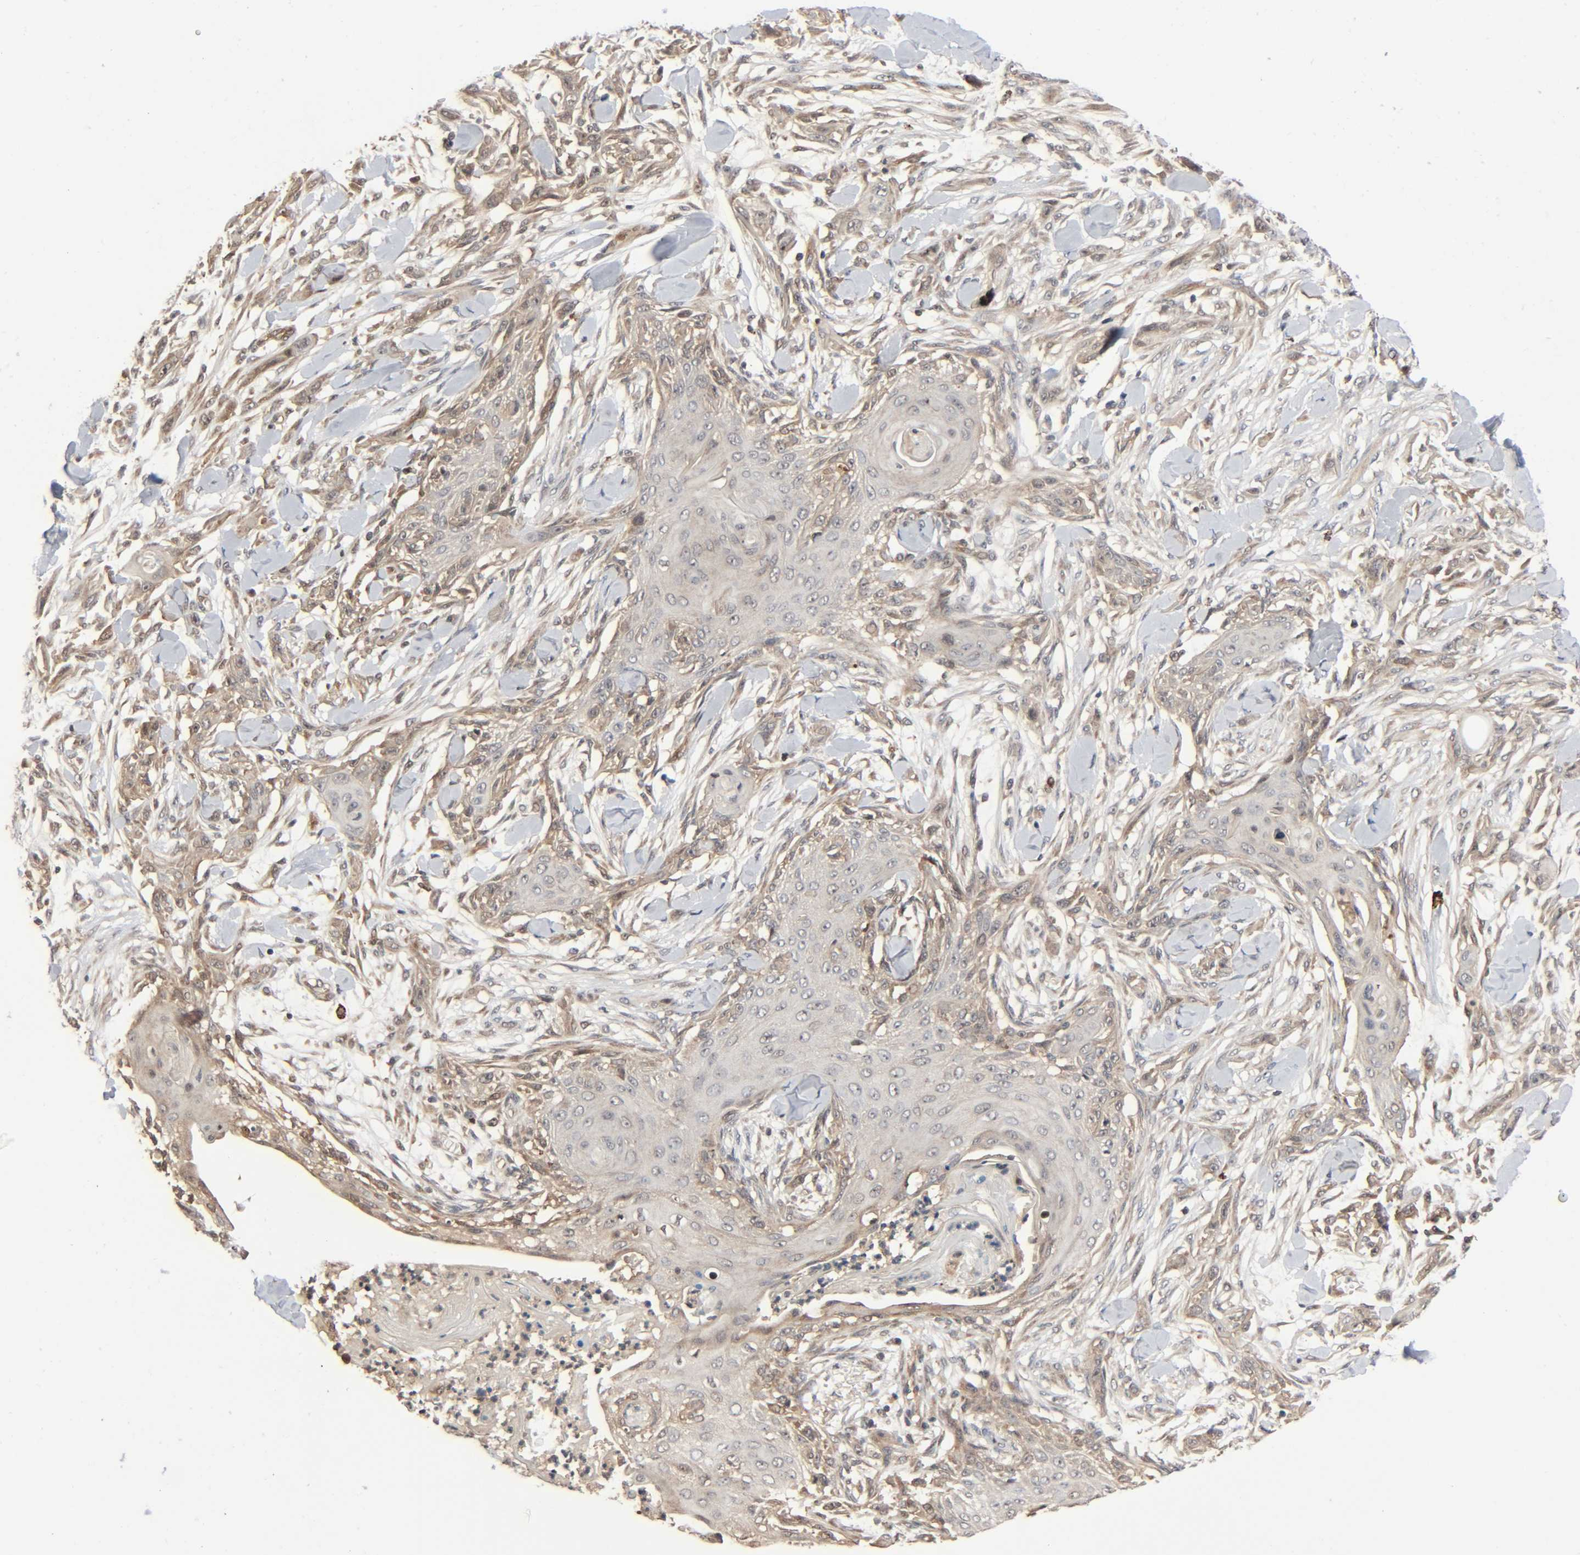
{"staining": {"intensity": "weak", "quantity": ">75%", "location": "cytoplasmic/membranous"}, "tissue": "skin cancer", "cell_type": "Tumor cells", "image_type": "cancer", "snomed": [{"axis": "morphology", "description": "Squamous cell carcinoma, NOS"}, {"axis": "topography", "description": "Skin"}], "caption": "Approximately >75% of tumor cells in human skin squamous cell carcinoma display weak cytoplasmic/membranous protein staining as visualized by brown immunohistochemical staining.", "gene": "PPP2R1B", "patient": {"sex": "female", "age": 59}}